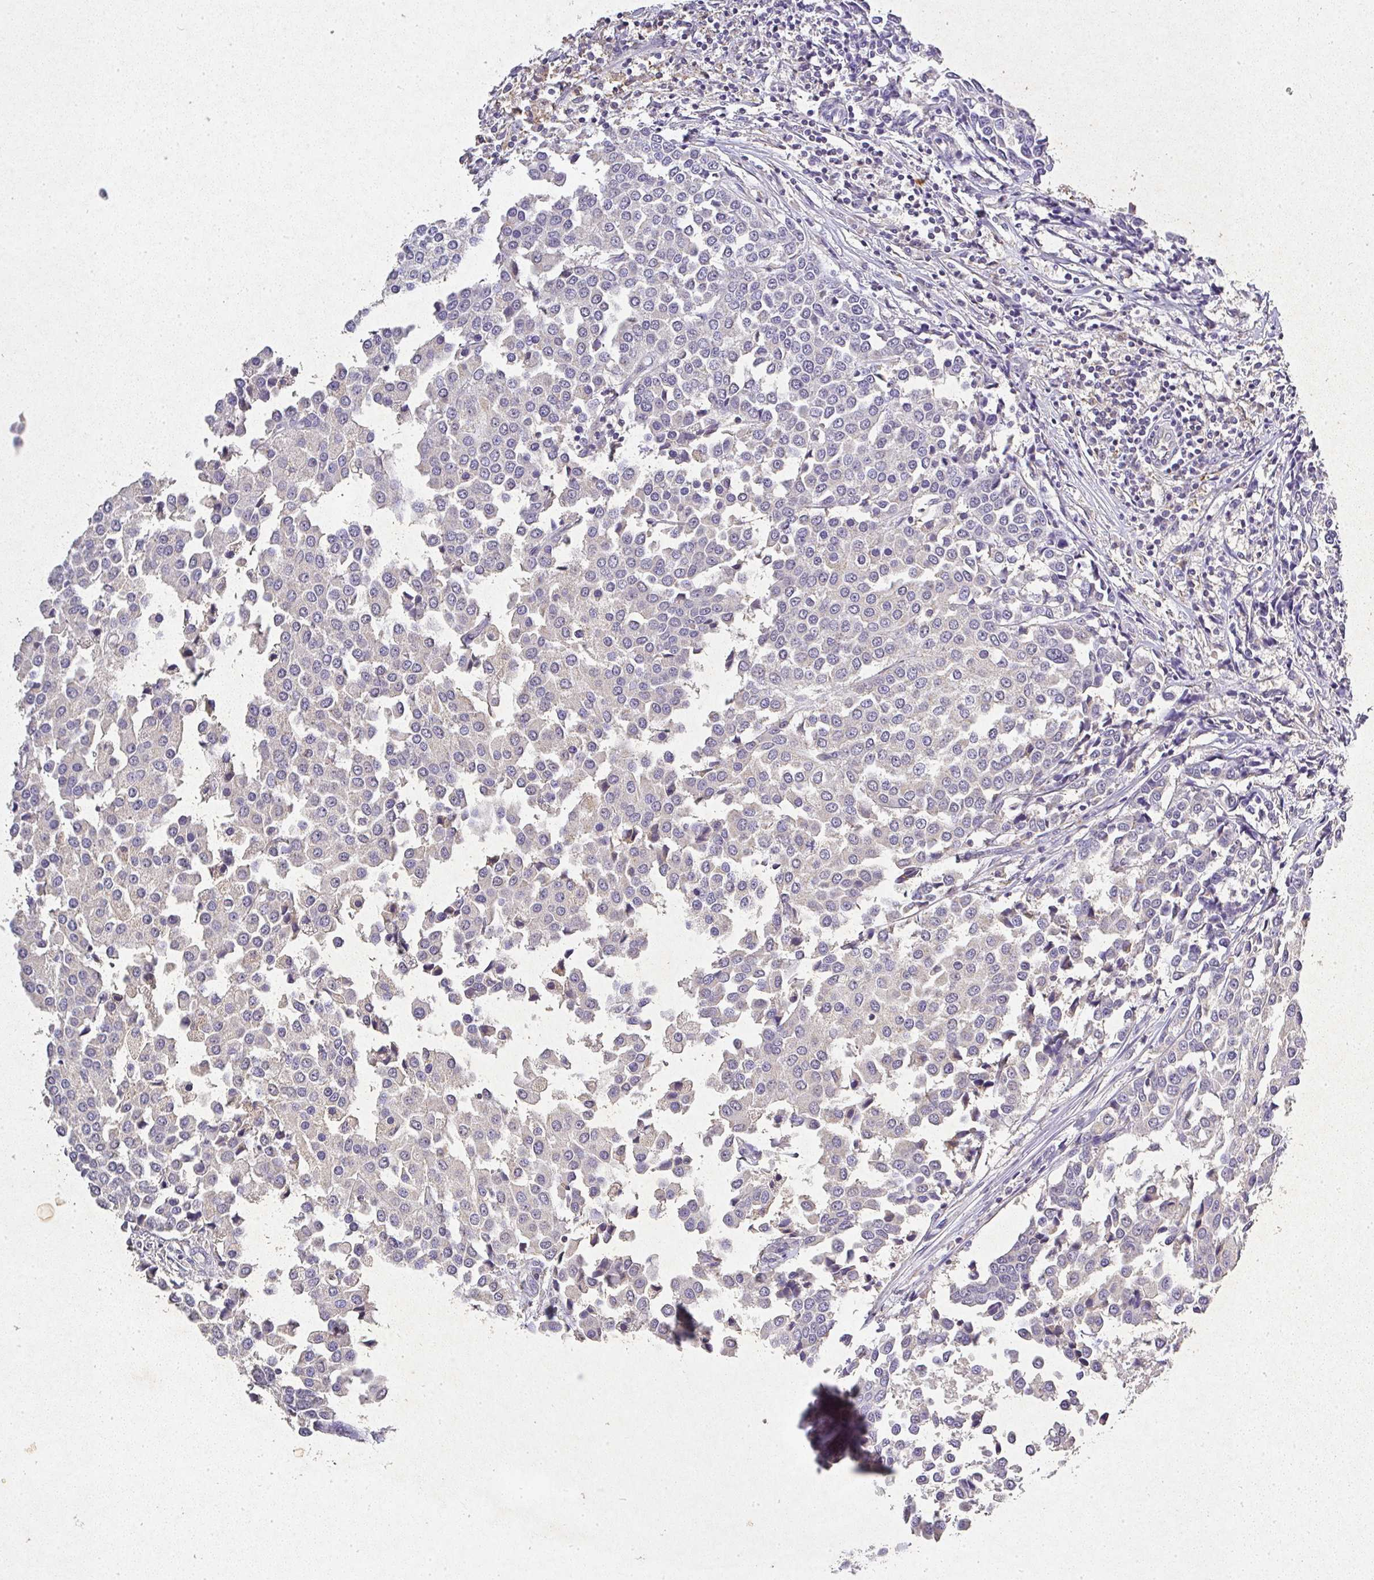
{"staining": {"intensity": "negative", "quantity": "none", "location": "none"}, "tissue": "breast cancer", "cell_type": "Tumor cells", "image_type": "cancer", "snomed": [{"axis": "morphology", "description": "Duct carcinoma"}, {"axis": "topography", "description": "Breast"}], "caption": "A photomicrograph of human breast cancer is negative for staining in tumor cells.", "gene": "RPS2", "patient": {"sex": "female", "age": 80}}